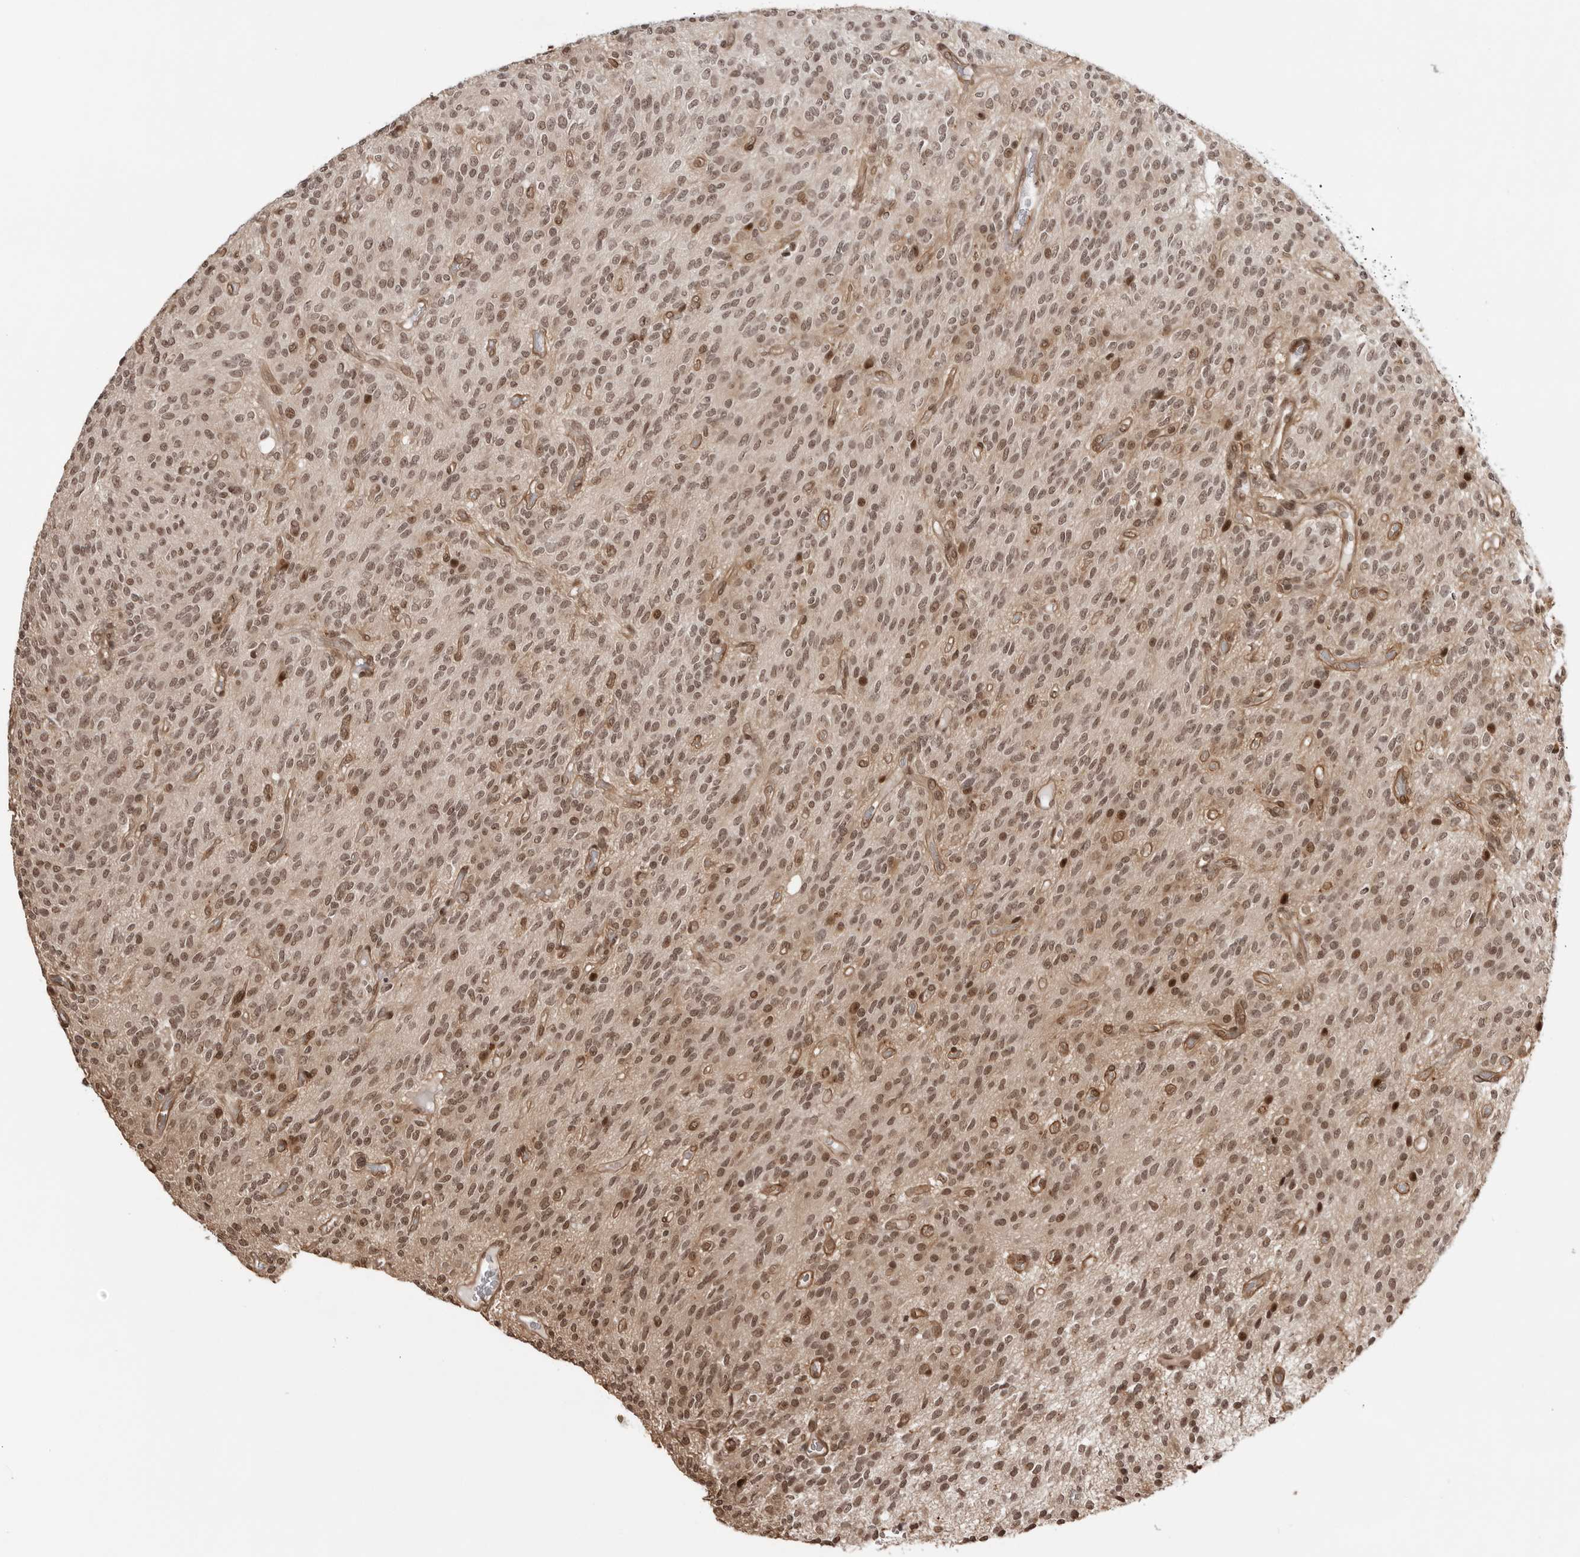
{"staining": {"intensity": "moderate", "quantity": ">75%", "location": "nuclear"}, "tissue": "glioma", "cell_type": "Tumor cells", "image_type": "cancer", "snomed": [{"axis": "morphology", "description": "Glioma, malignant, High grade"}, {"axis": "topography", "description": "Brain"}], "caption": "Human malignant glioma (high-grade) stained with a brown dye shows moderate nuclear positive expression in about >75% of tumor cells.", "gene": "SDE2", "patient": {"sex": "male", "age": 34}}